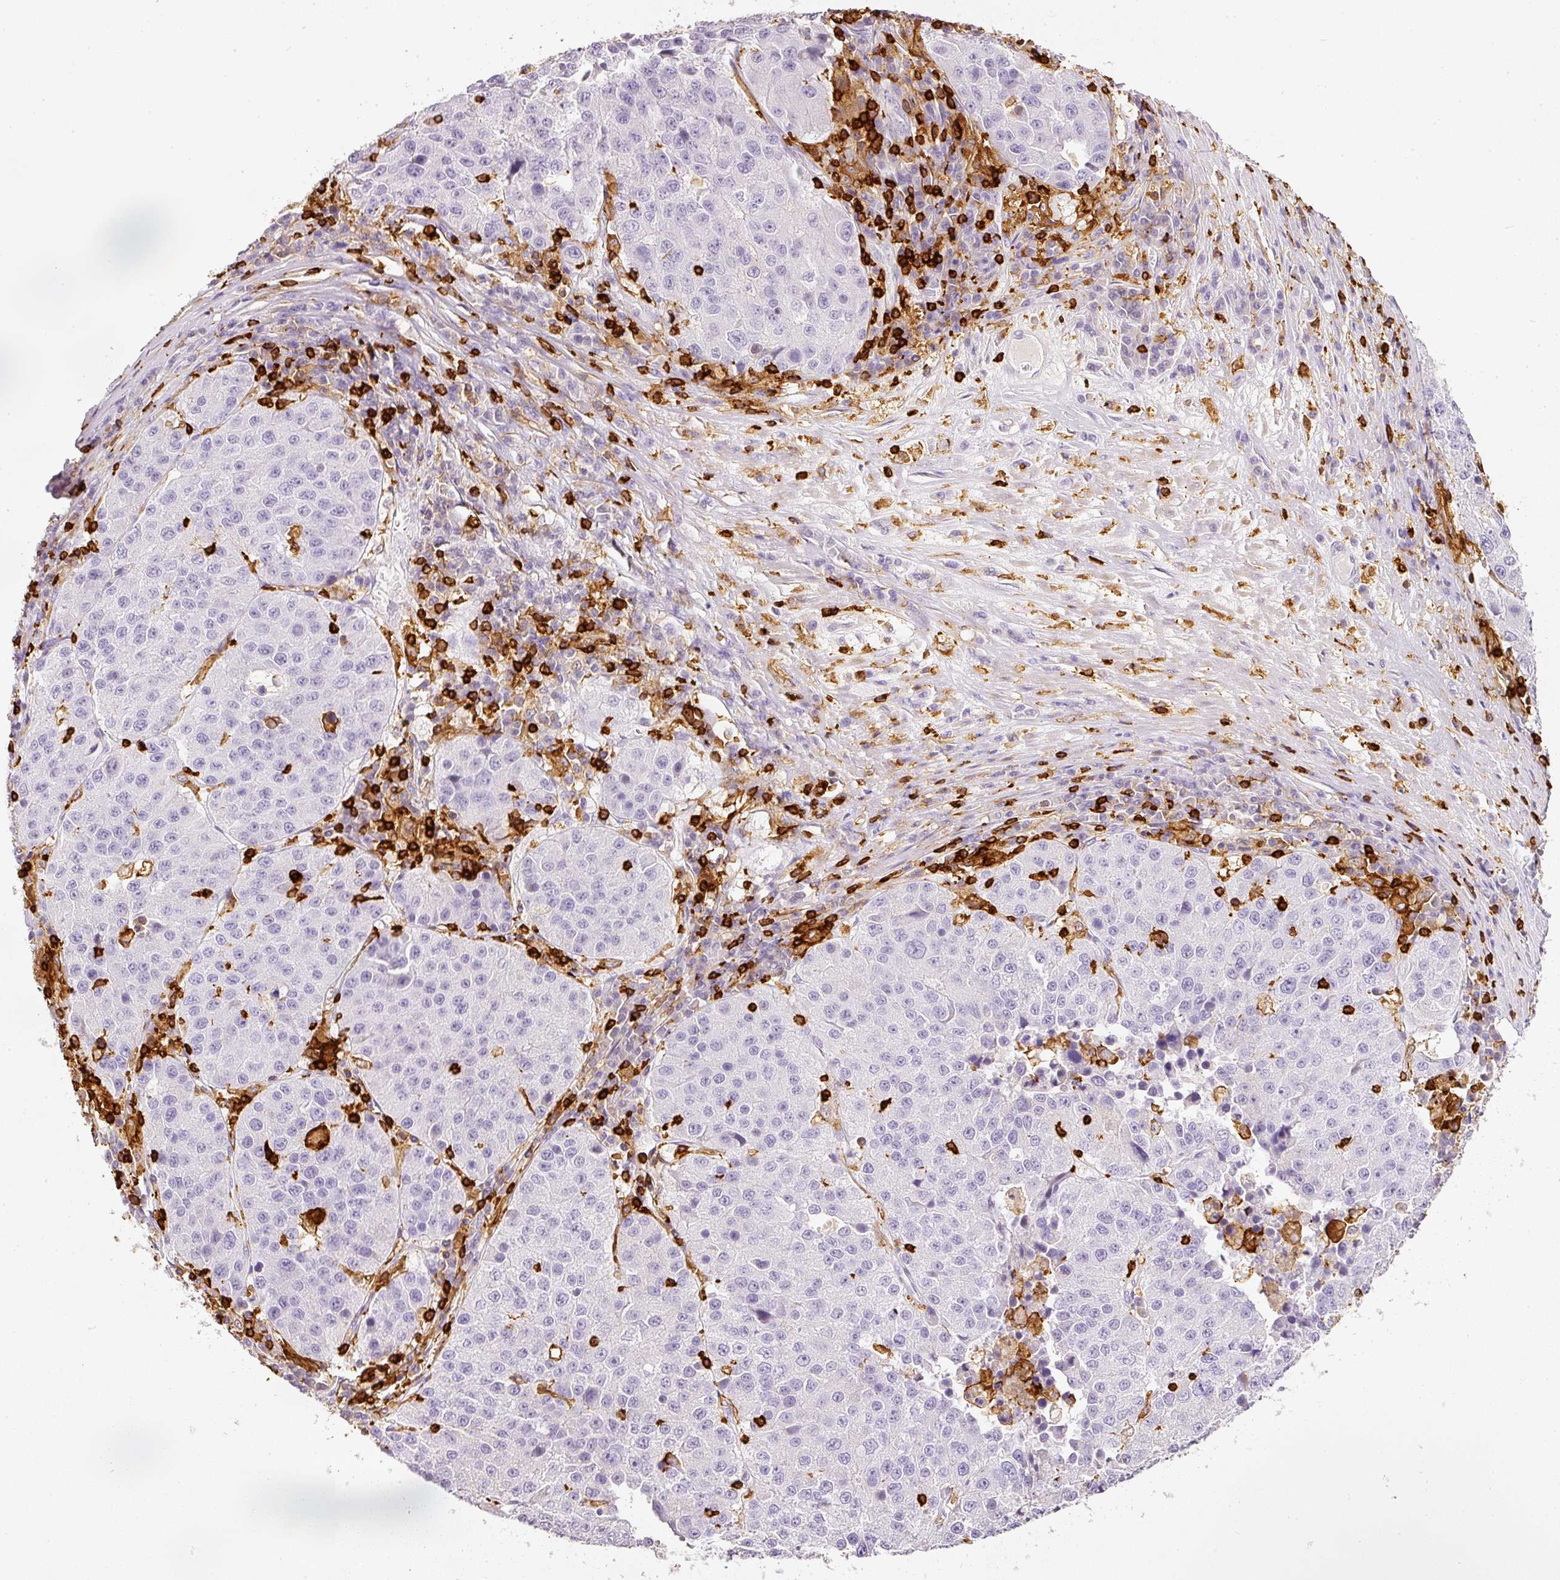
{"staining": {"intensity": "negative", "quantity": "none", "location": "none"}, "tissue": "stomach cancer", "cell_type": "Tumor cells", "image_type": "cancer", "snomed": [{"axis": "morphology", "description": "Adenocarcinoma, NOS"}, {"axis": "topography", "description": "Stomach"}], "caption": "Immunohistochemical staining of human stomach adenocarcinoma reveals no significant expression in tumor cells.", "gene": "EVL", "patient": {"sex": "male", "age": 71}}